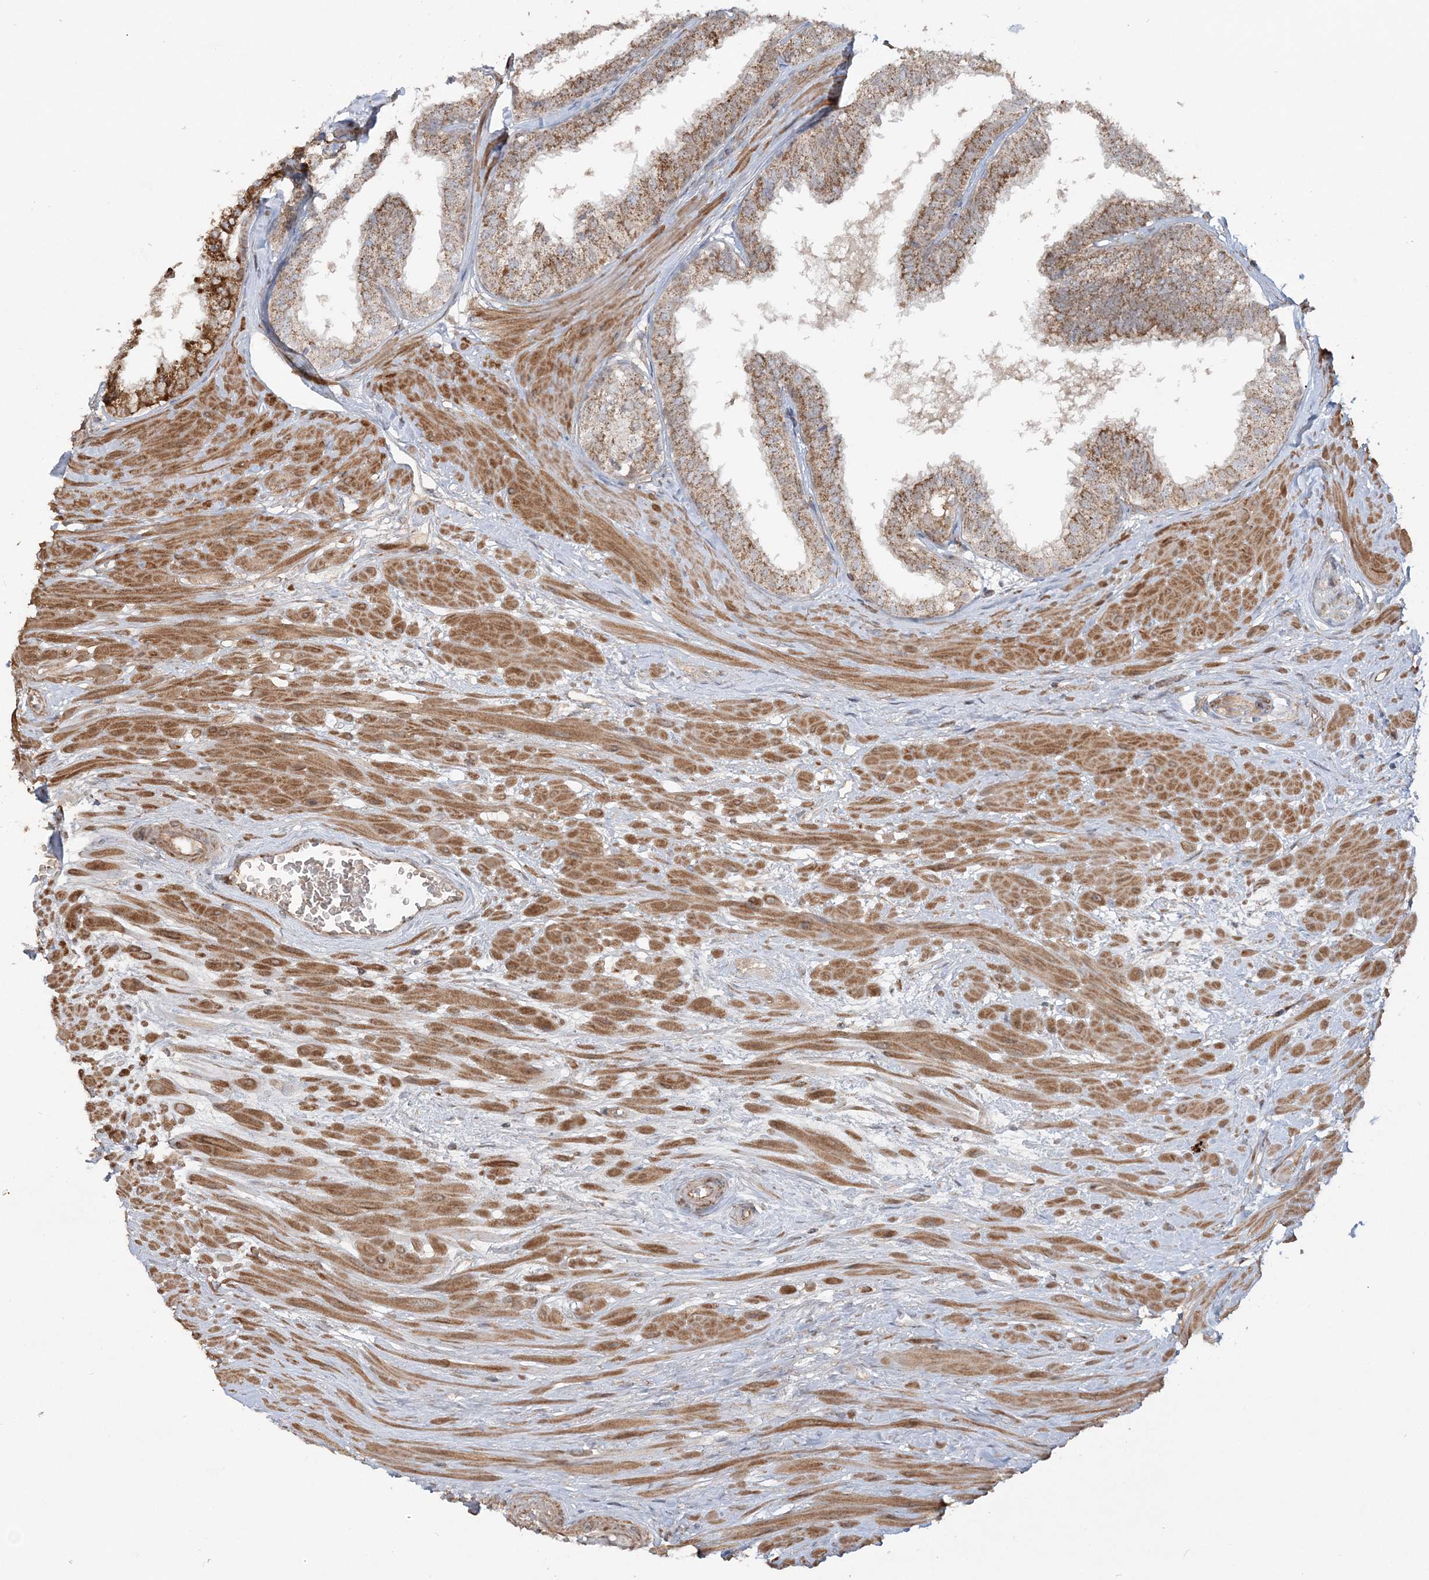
{"staining": {"intensity": "moderate", "quantity": ">75%", "location": "cytoplasmic/membranous"}, "tissue": "prostate", "cell_type": "Glandular cells", "image_type": "normal", "snomed": [{"axis": "morphology", "description": "Normal tissue, NOS"}, {"axis": "topography", "description": "Prostate"}], "caption": "Protein positivity by IHC exhibits moderate cytoplasmic/membranous staining in about >75% of glandular cells in normal prostate.", "gene": "SCLT1", "patient": {"sex": "male", "age": 48}}